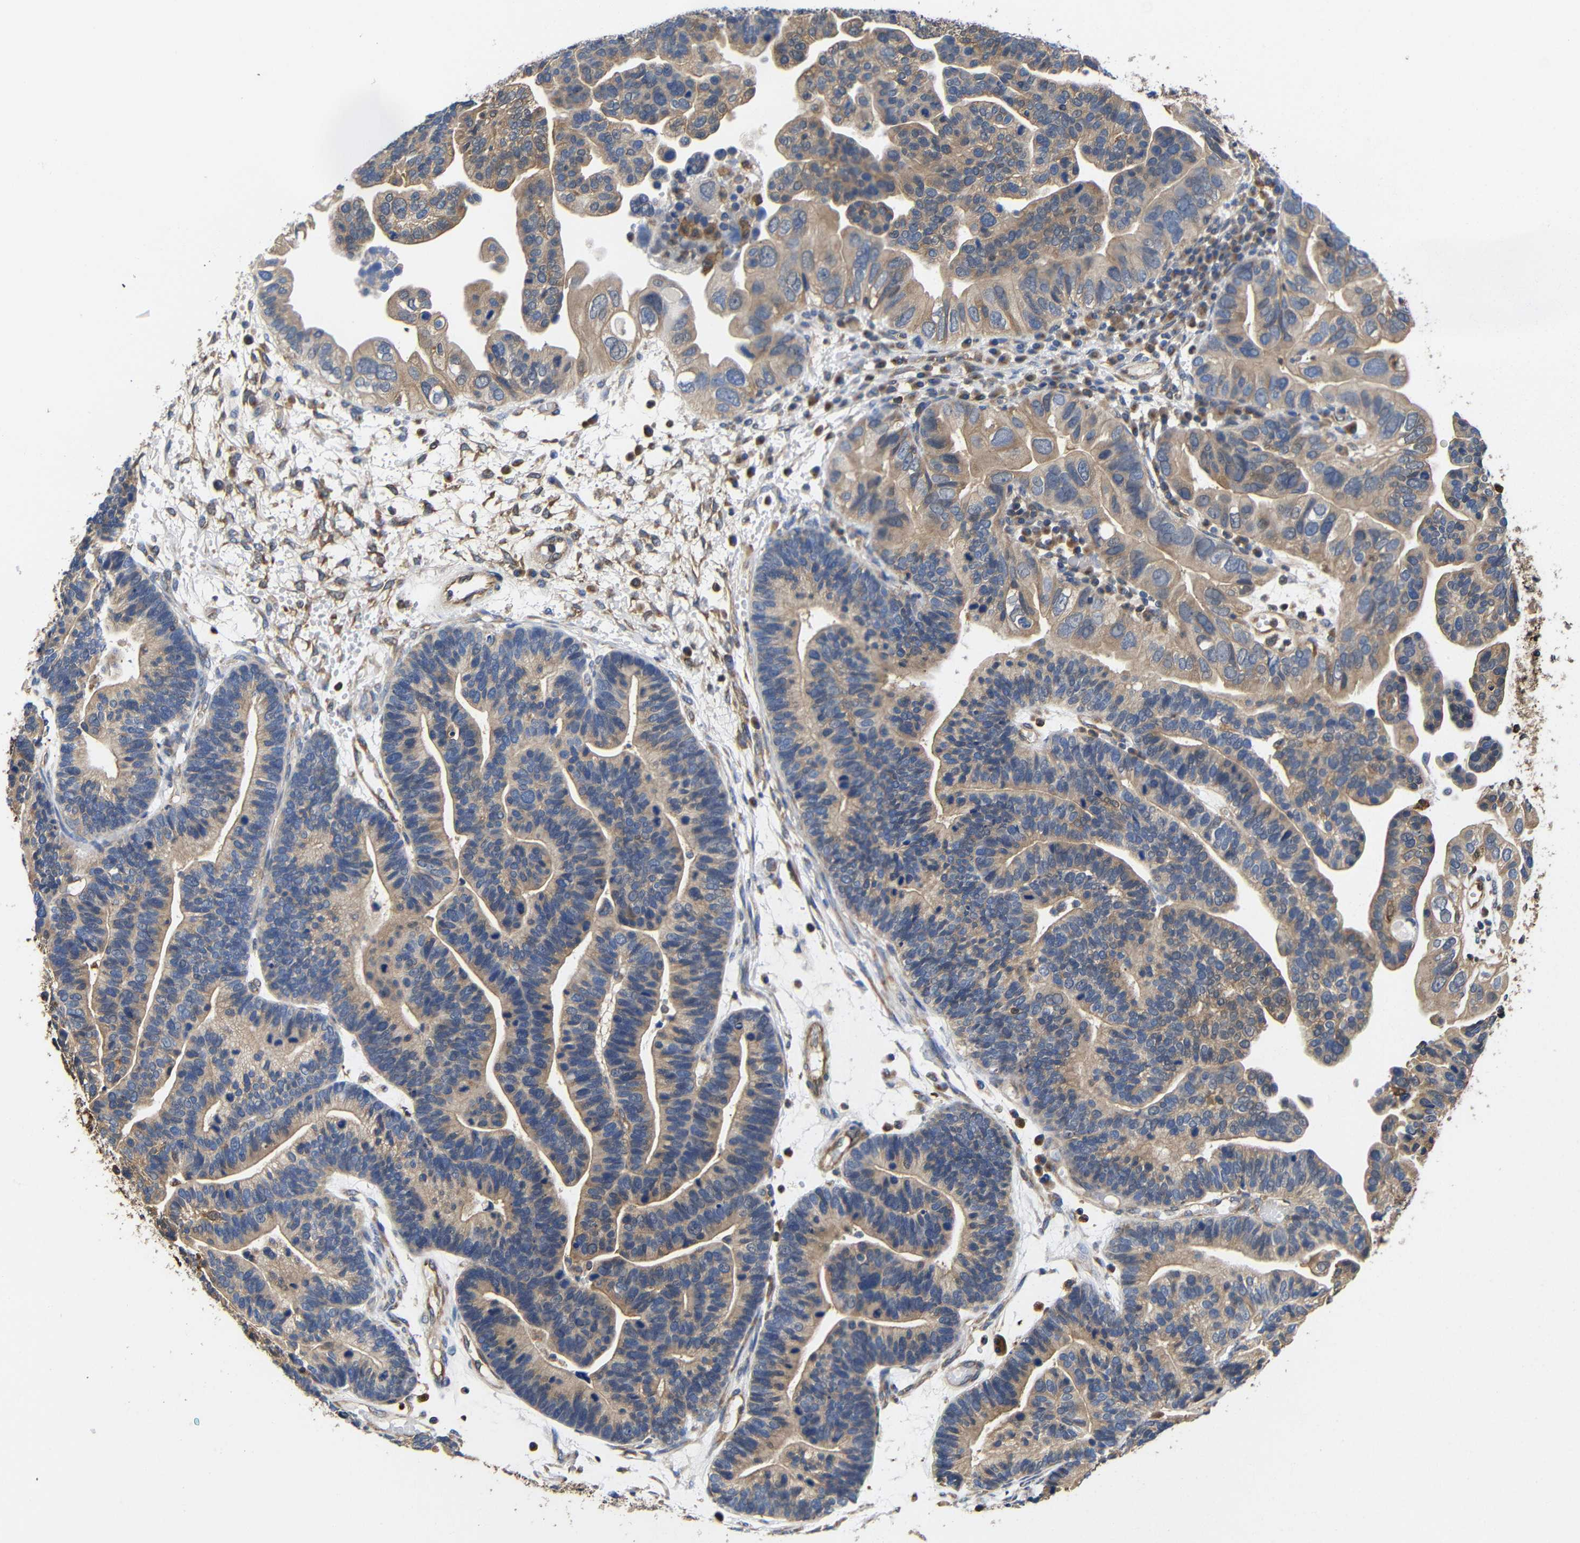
{"staining": {"intensity": "moderate", "quantity": ">75%", "location": "cytoplasmic/membranous"}, "tissue": "ovarian cancer", "cell_type": "Tumor cells", "image_type": "cancer", "snomed": [{"axis": "morphology", "description": "Cystadenocarcinoma, serous, NOS"}, {"axis": "topography", "description": "Ovary"}], "caption": "Ovarian serous cystadenocarcinoma stained with DAB IHC displays medium levels of moderate cytoplasmic/membranous positivity in approximately >75% of tumor cells.", "gene": "LRRCC1", "patient": {"sex": "female", "age": 56}}